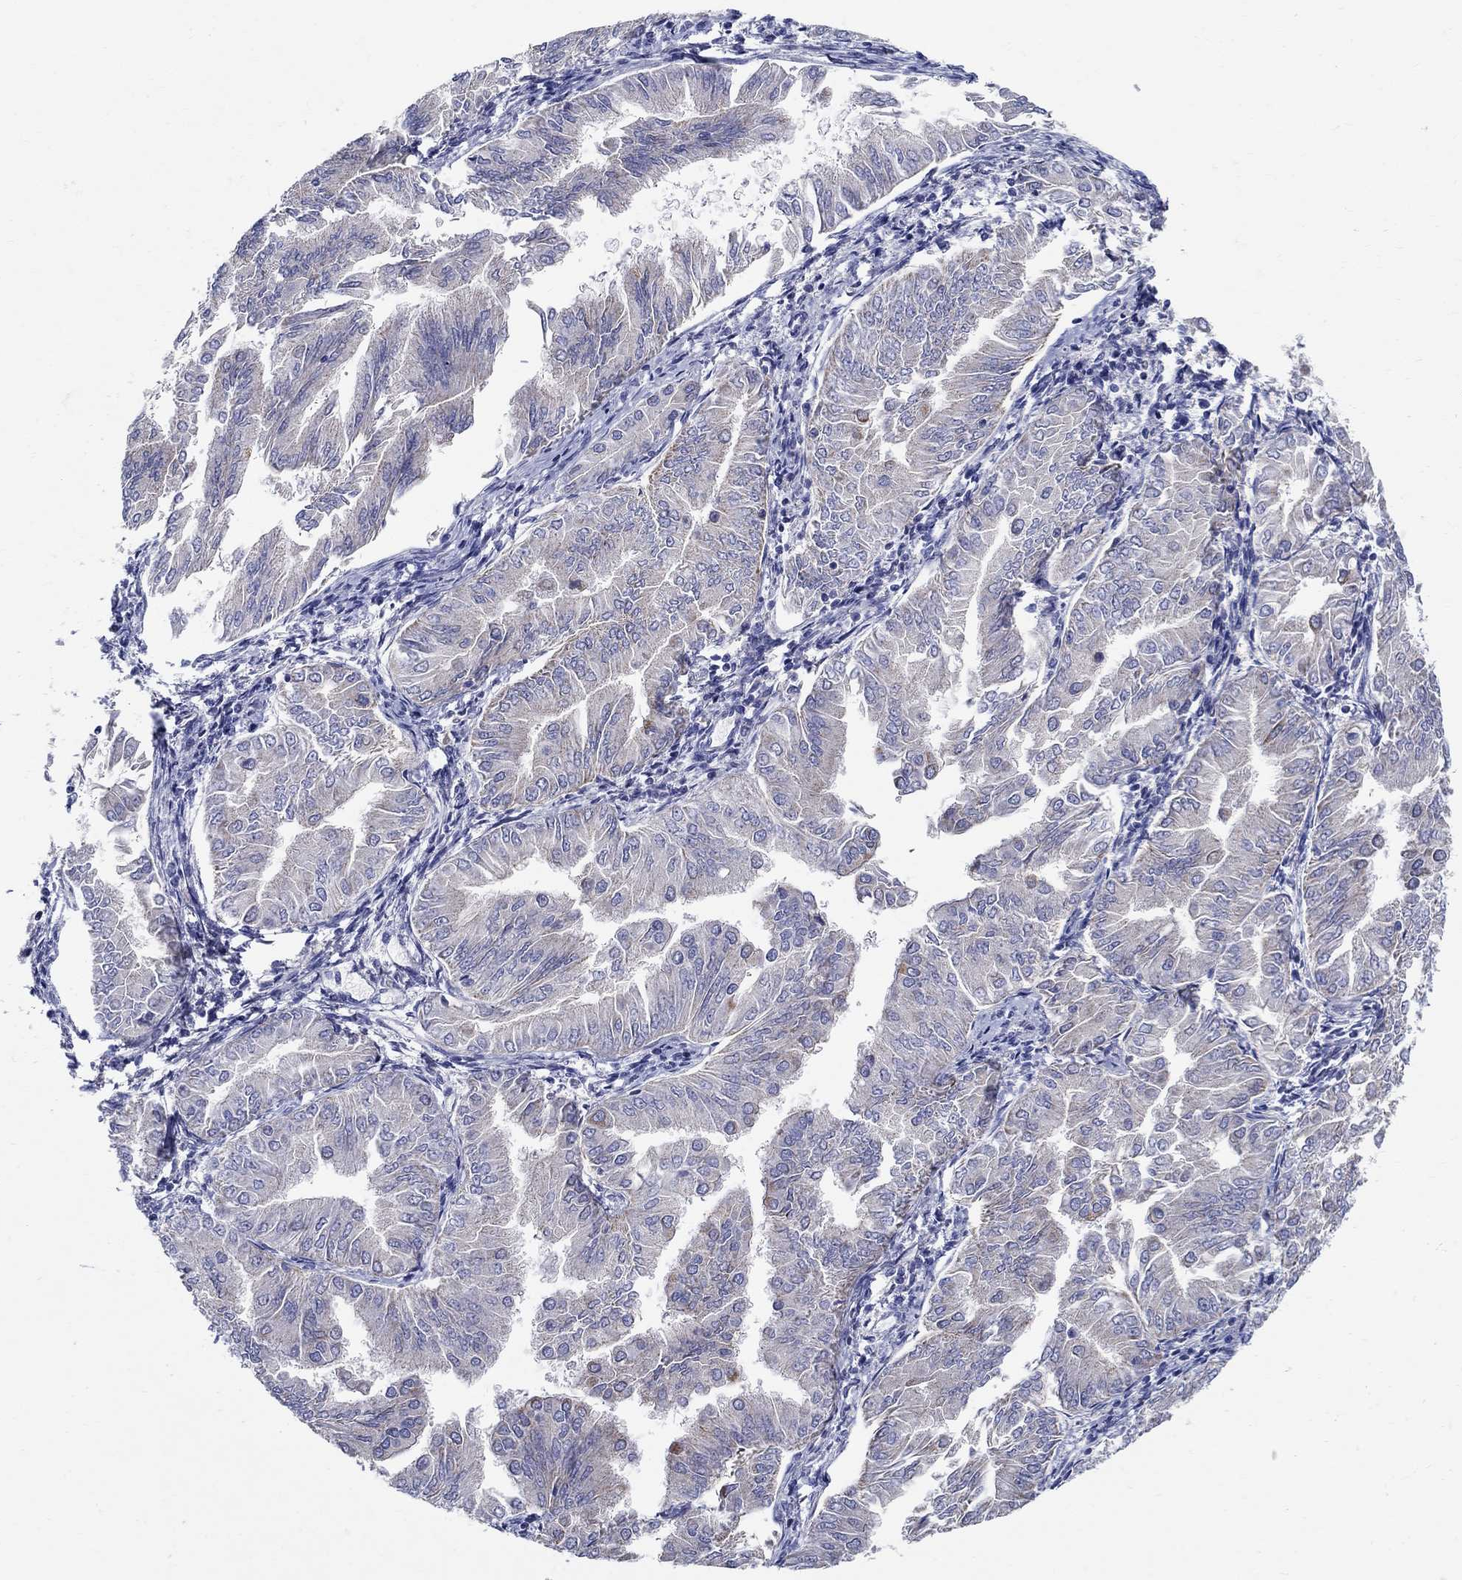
{"staining": {"intensity": "negative", "quantity": "none", "location": "none"}, "tissue": "endometrial cancer", "cell_type": "Tumor cells", "image_type": "cancer", "snomed": [{"axis": "morphology", "description": "Adenocarcinoma, NOS"}, {"axis": "topography", "description": "Endometrium"}], "caption": "Immunohistochemistry (IHC) micrograph of human endometrial adenocarcinoma stained for a protein (brown), which demonstrates no staining in tumor cells.", "gene": "CRYGD", "patient": {"sex": "female", "age": 53}}